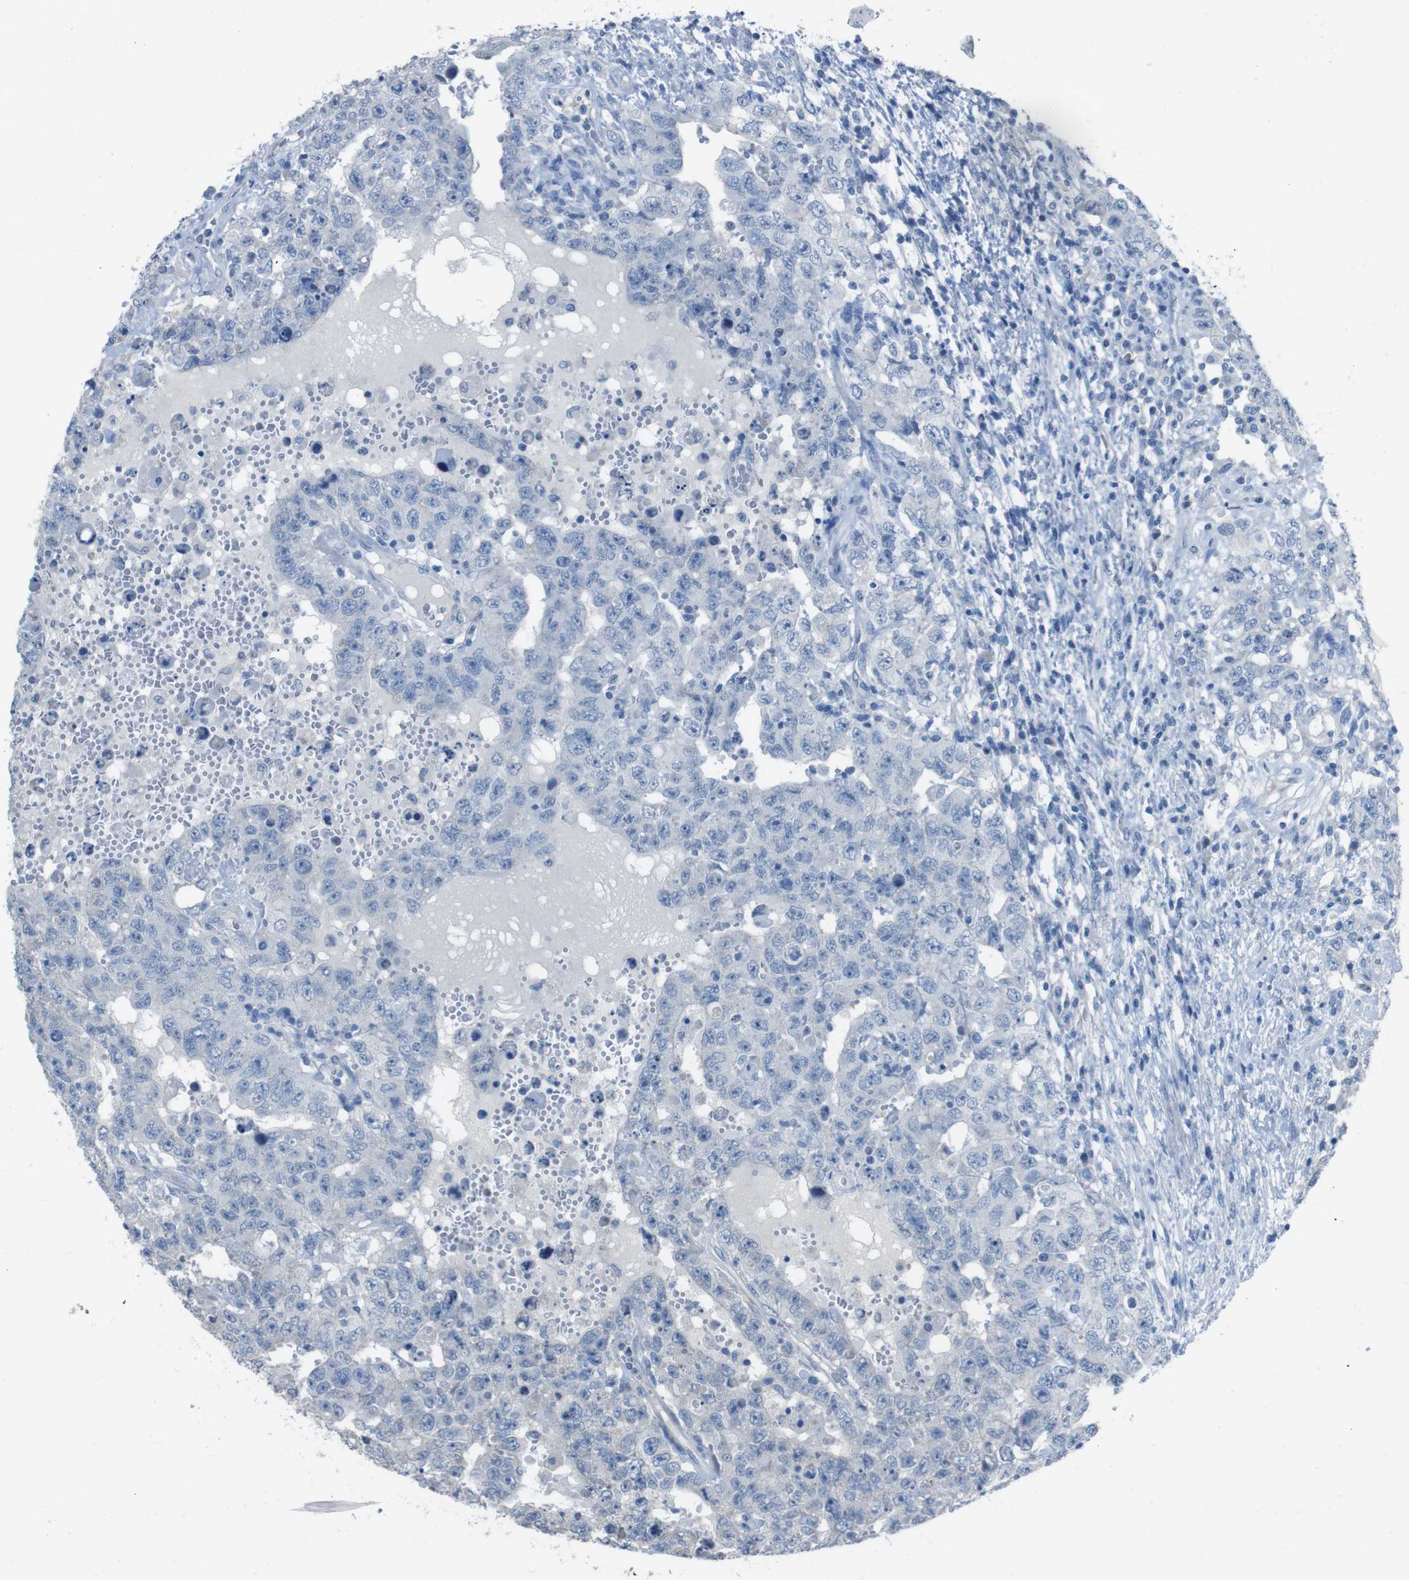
{"staining": {"intensity": "negative", "quantity": "none", "location": "none"}, "tissue": "testis cancer", "cell_type": "Tumor cells", "image_type": "cancer", "snomed": [{"axis": "morphology", "description": "Carcinoma, Embryonal, NOS"}, {"axis": "topography", "description": "Testis"}], "caption": "Immunohistochemistry micrograph of testis embryonal carcinoma stained for a protein (brown), which reveals no staining in tumor cells.", "gene": "CYP2C8", "patient": {"sex": "male", "age": 26}}